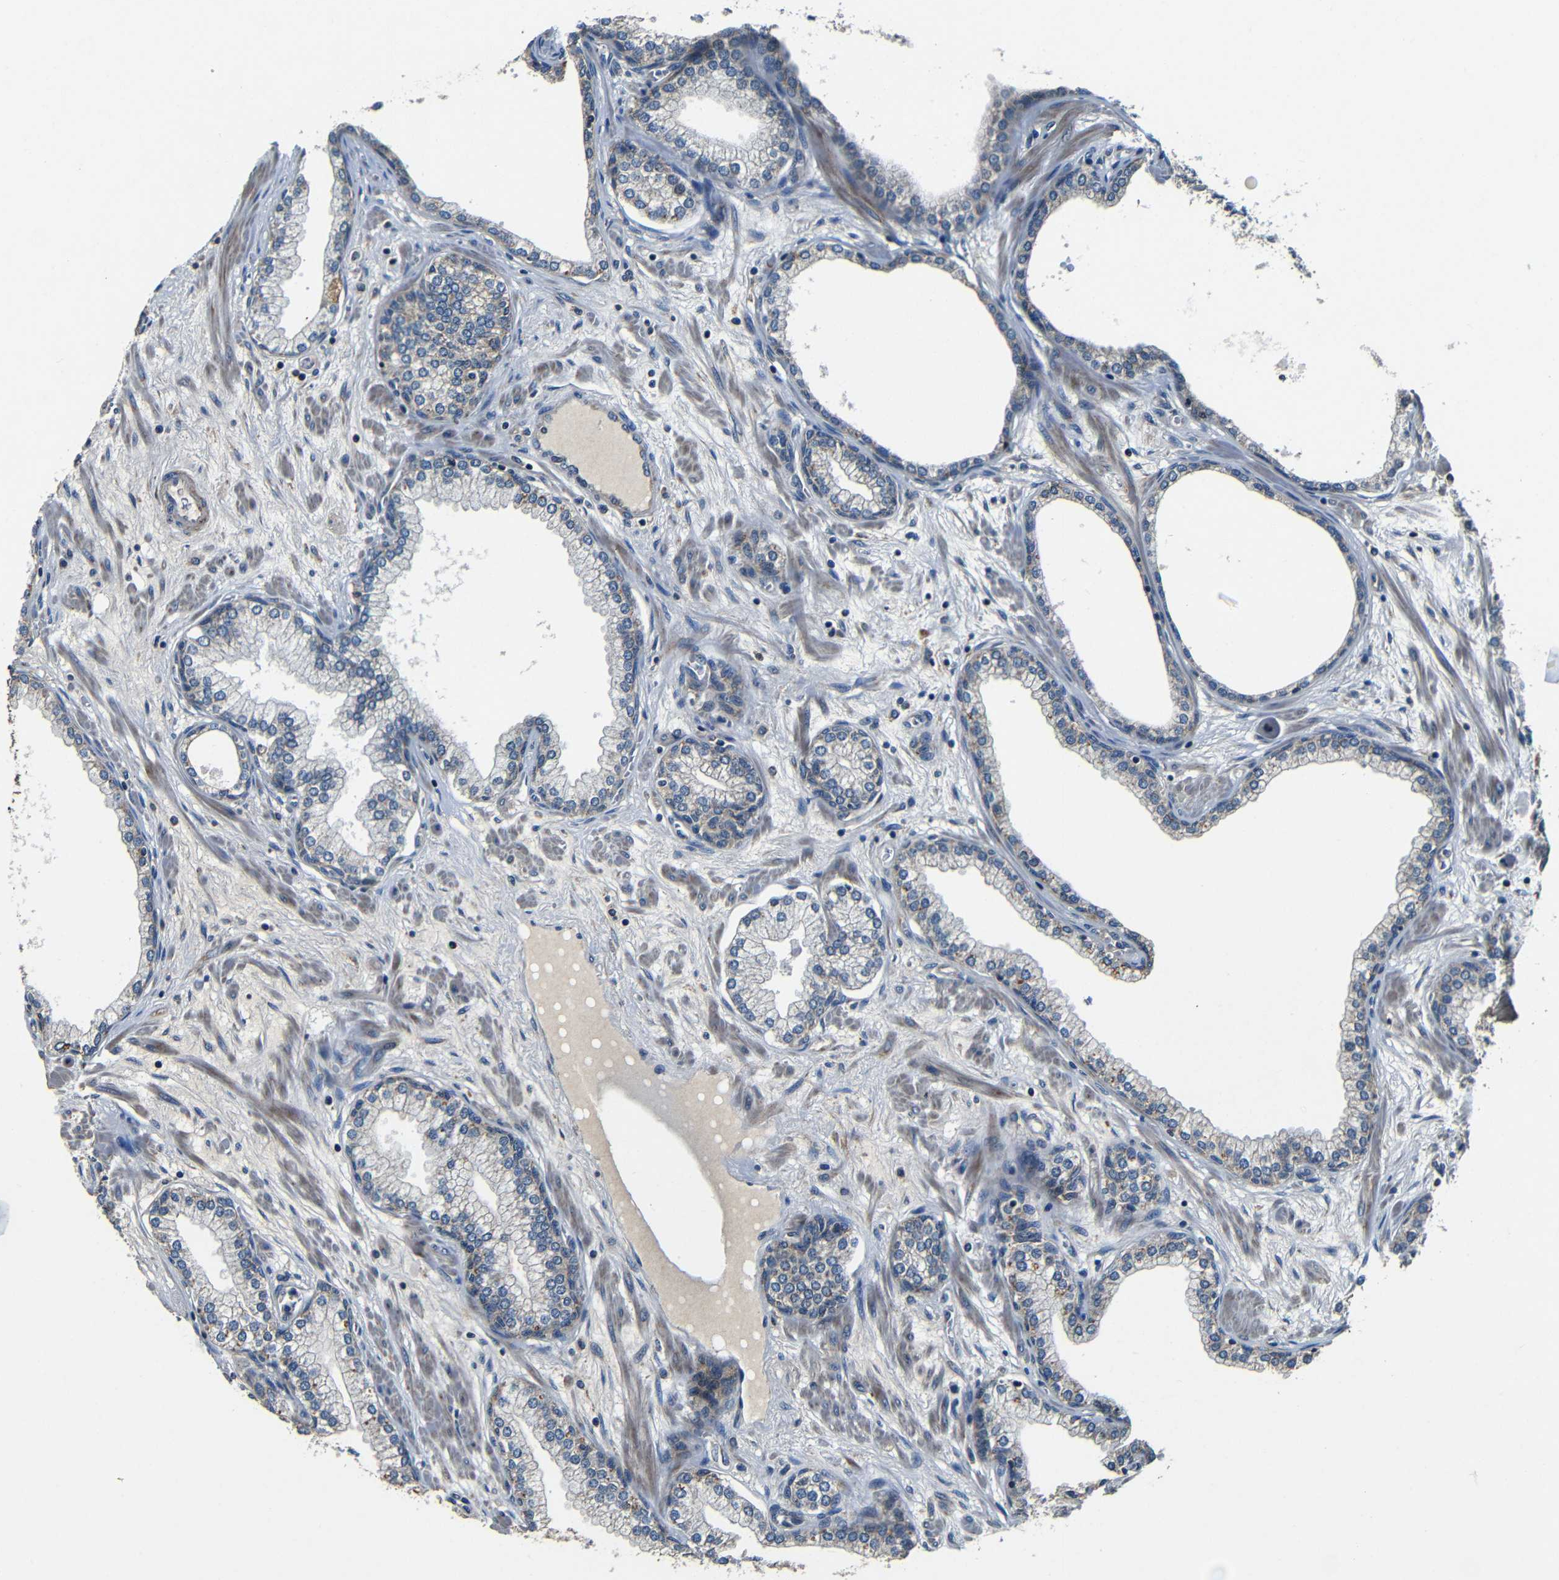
{"staining": {"intensity": "moderate", "quantity": "25%-75%", "location": "cytoplasmic/membranous"}, "tissue": "prostate", "cell_type": "Glandular cells", "image_type": "normal", "snomed": [{"axis": "morphology", "description": "Normal tissue, NOS"}, {"axis": "morphology", "description": "Urothelial carcinoma, Low grade"}, {"axis": "topography", "description": "Urinary bladder"}, {"axis": "topography", "description": "Prostate"}], "caption": "Immunohistochemical staining of normal prostate demonstrates medium levels of moderate cytoplasmic/membranous staining in about 25%-75% of glandular cells.", "gene": "MTX1", "patient": {"sex": "male", "age": 60}}